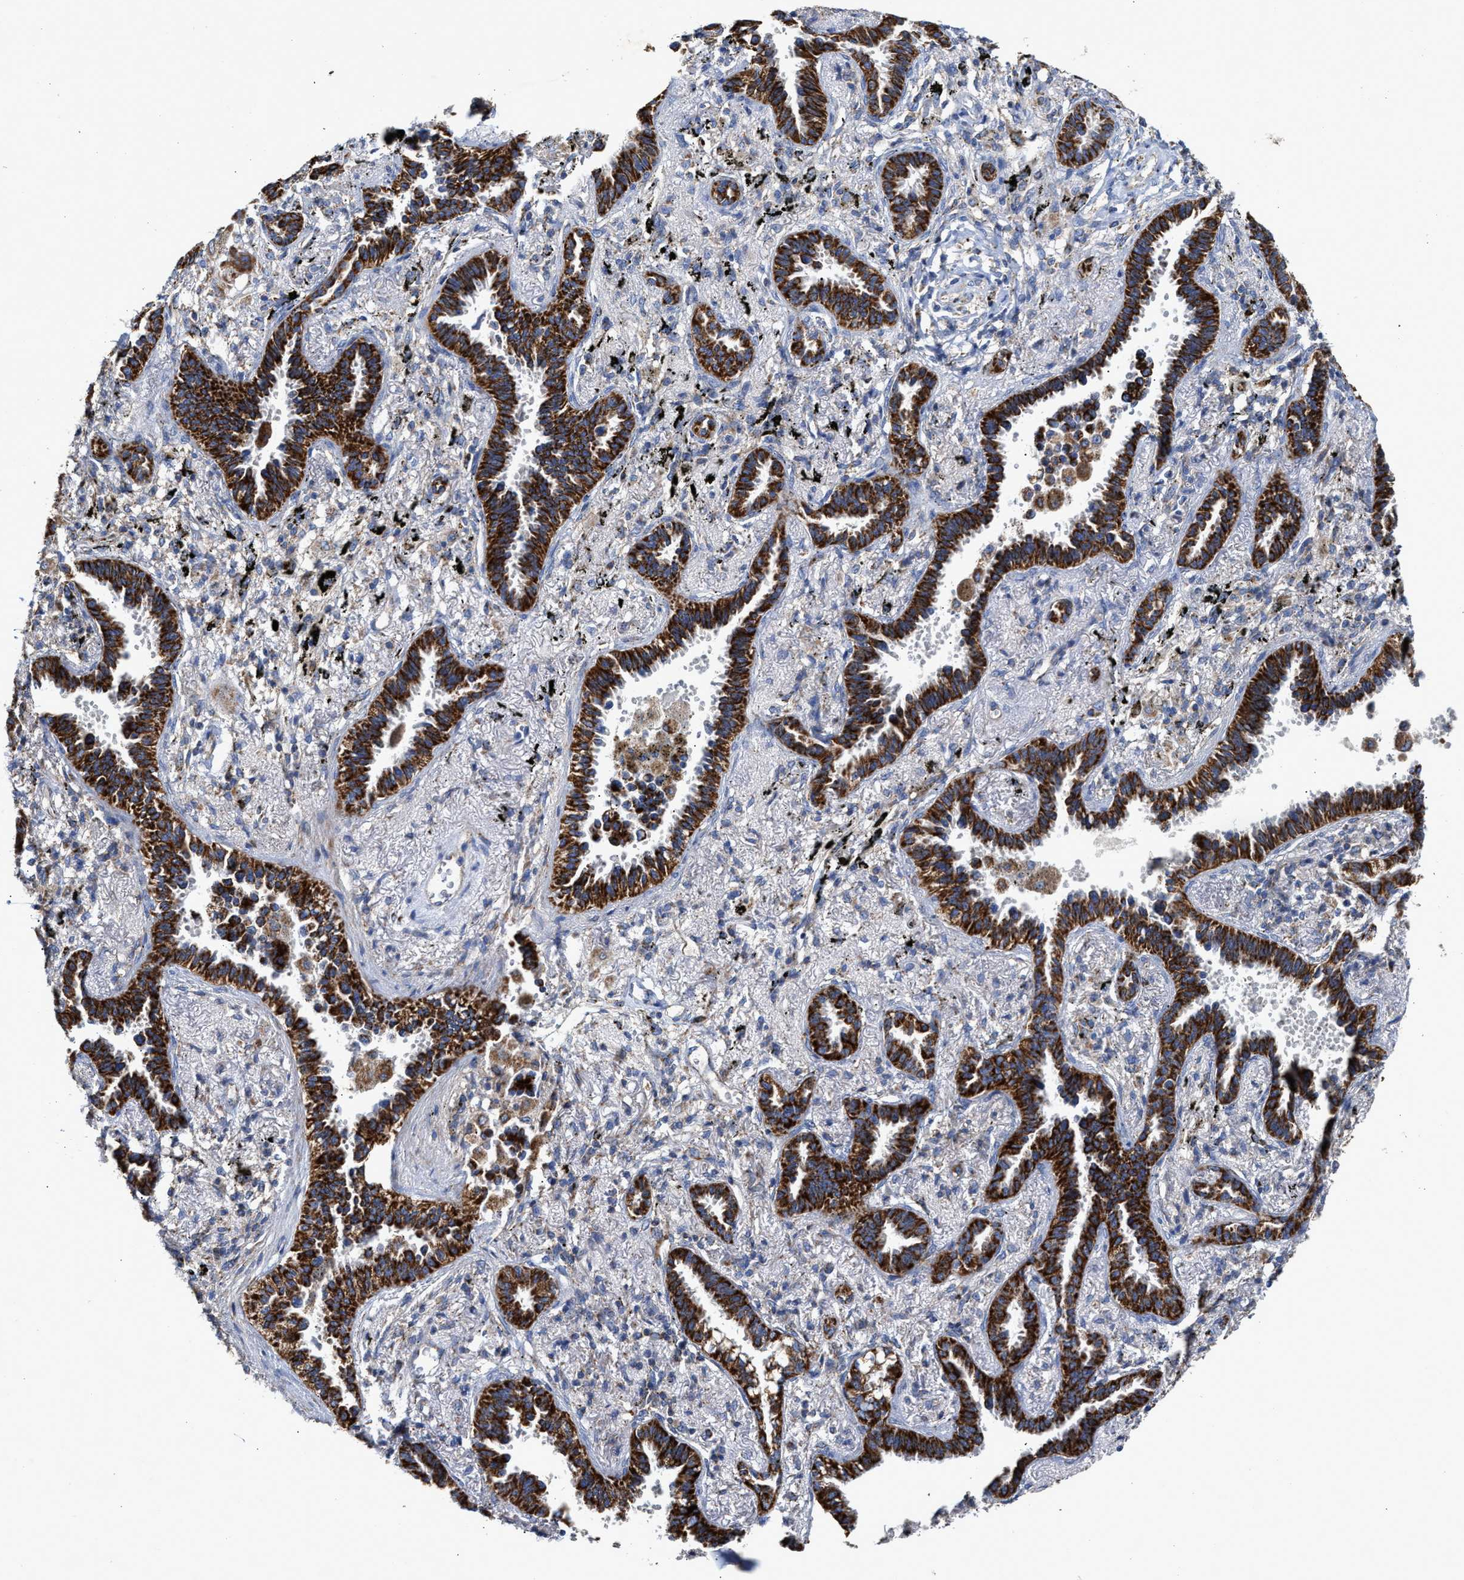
{"staining": {"intensity": "strong", "quantity": ">75%", "location": "cytoplasmic/membranous"}, "tissue": "lung cancer", "cell_type": "Tumor cells", "image_type": "cancer", "snomed": [{"axis": "morphology", "description": "Adenocarcinoma, NOS"}, {"axis": "topography", "description": "Lung"}], "caption": "A photomicrograph of human lung adenocarcinoma stained for a protein displays strong cytoplasmic/membranous brown staining in tumor cells. (DAB IHC with brightfield microscopy, high magnification).", "gene": "MECR", "patient": {"sex": "male", "age": 59}}